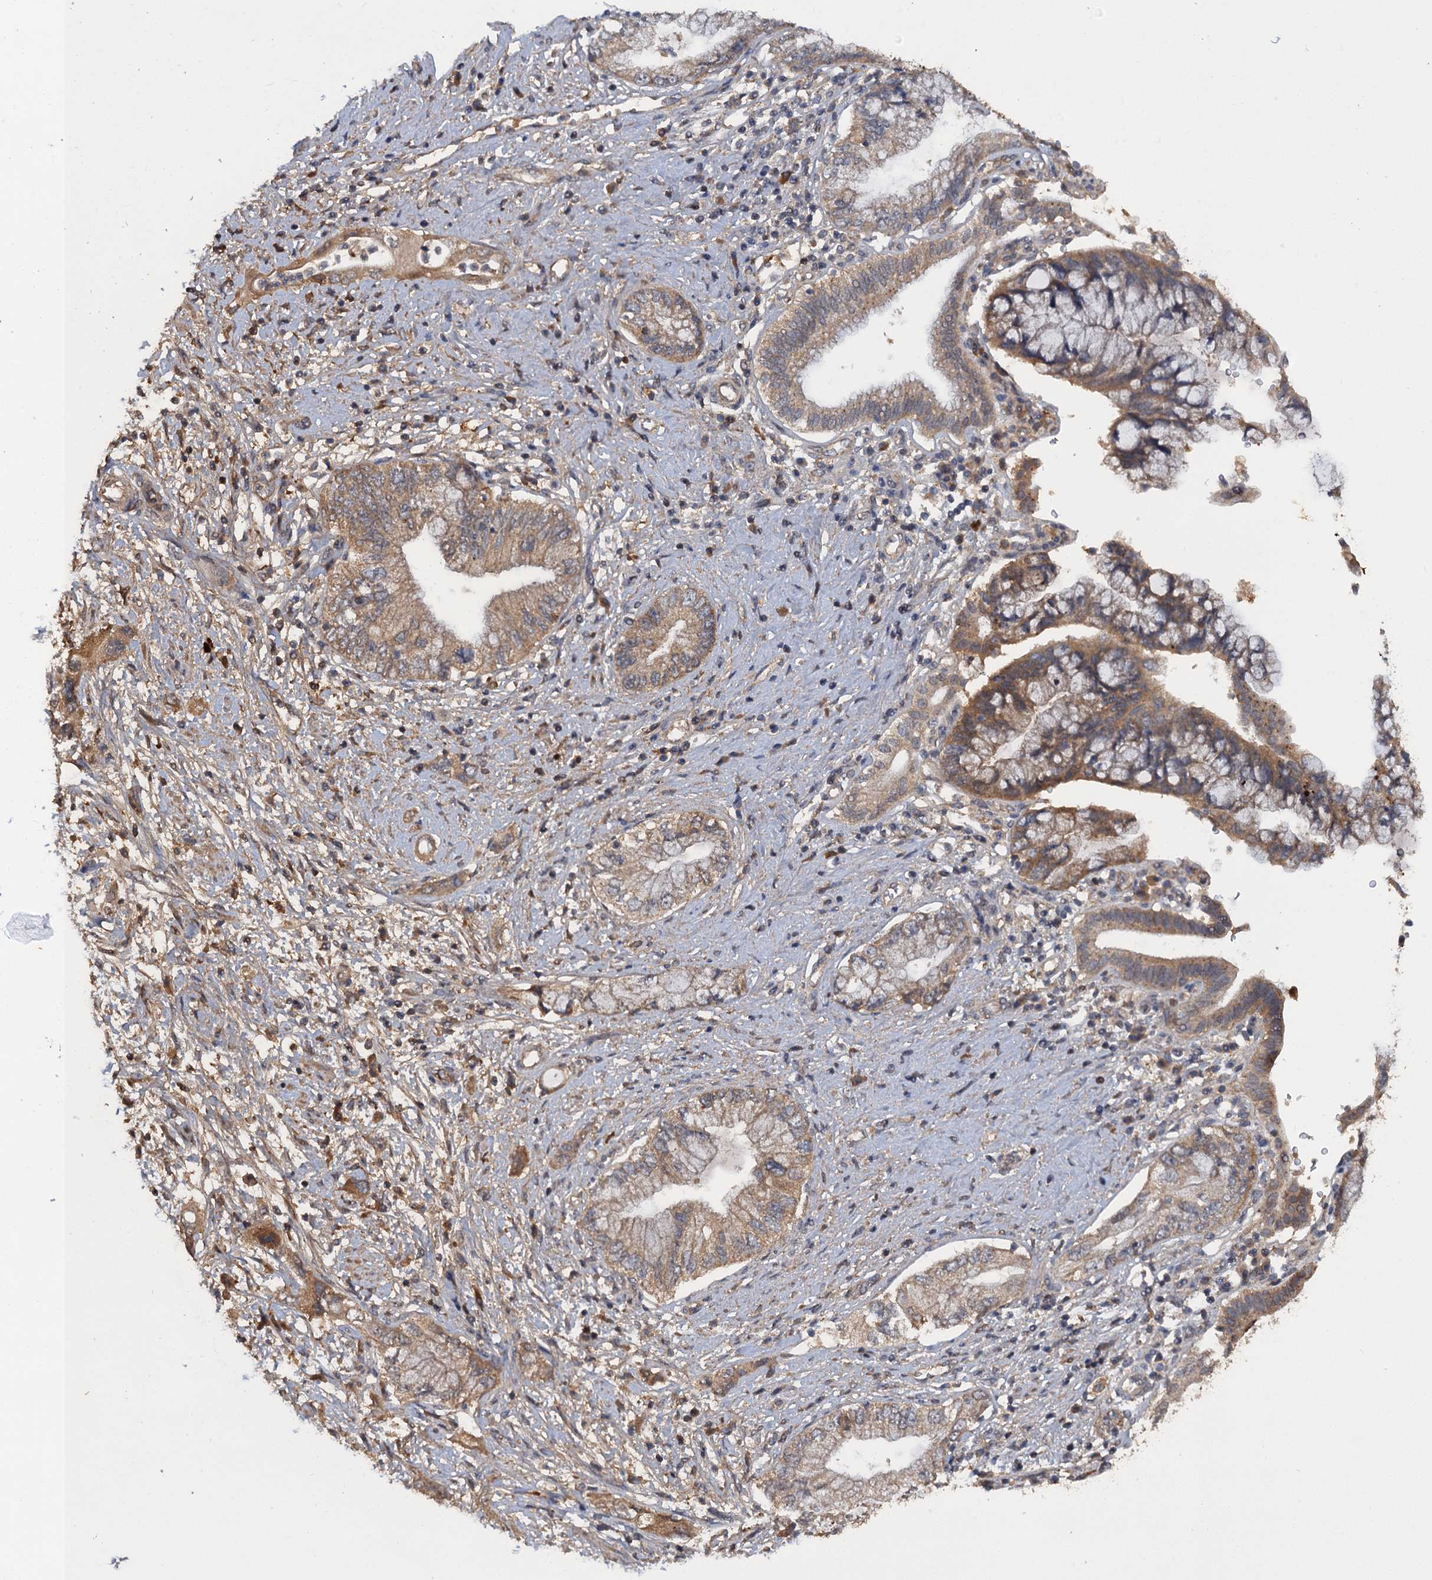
{"staining": {"intensity": "moderate", "quantity": "25%-75%", "location": "cytoplasmic/membranous"}, "tissue": "pancreatic cancer", "cell_type": "Tumor cells", "image_type": "cancer", "snomed": [{"axis": "morphology", "description": "Adenocarcinoma, NOS"}, {"axis": "topography", "description": "Pancreas"}], "caption": "A micrograph of human pancreatic adenocarcinoma stained for a protein reveals moderate cytoplasmic/membranous brown staining in tumor cells.", "gene": "HAPLN3", "patient": {"sex": "female", "age": 73}}